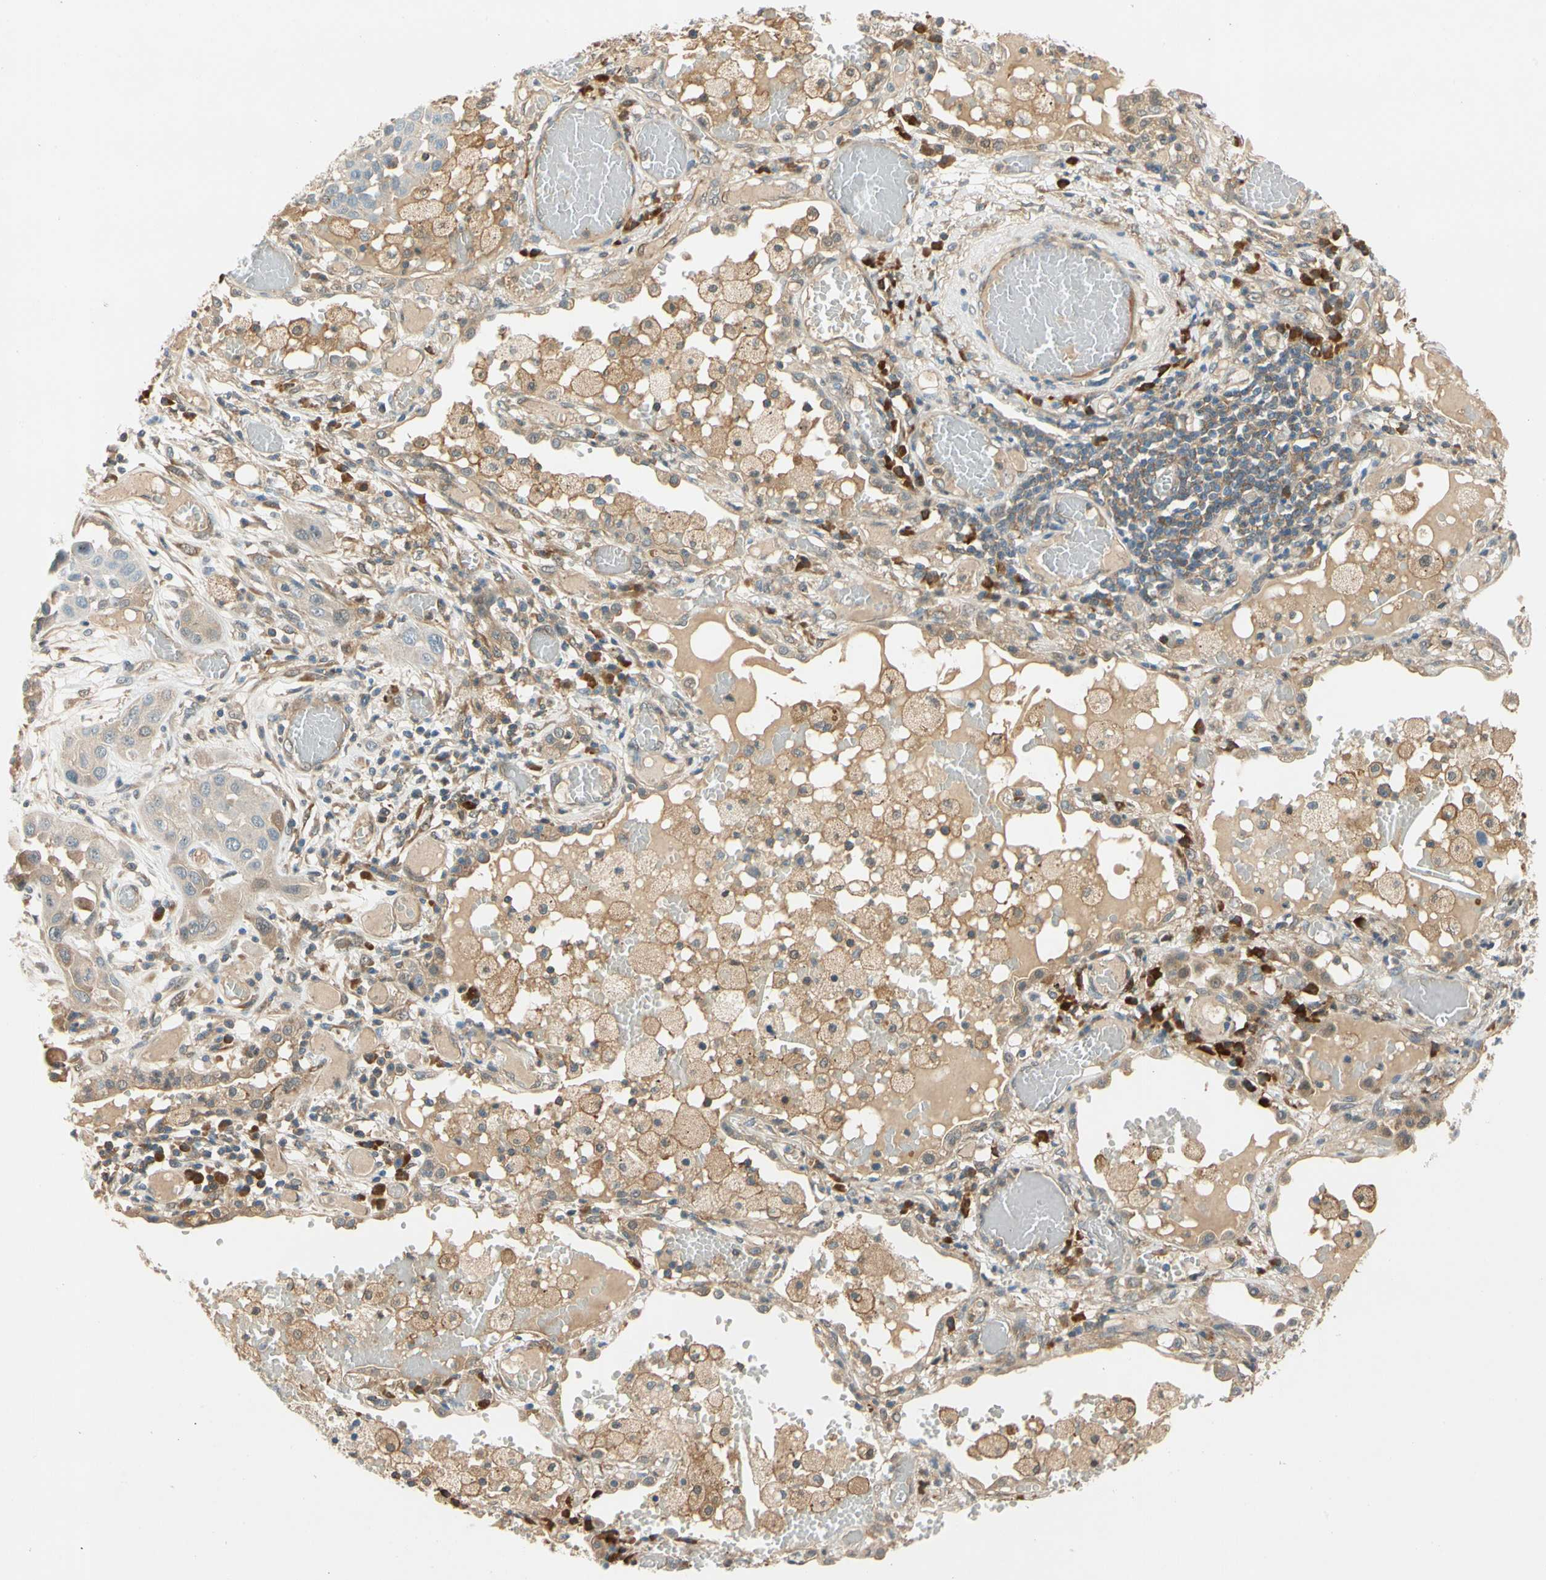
{"staining": {"intensity": "weak", "quantity": "25%-75%", "location": "cytoplasmic/membranous"}, "tissue": "lung cancer", "cell_type": "Tumor cells", "image_type": "cancer", "snomed": [{"axis": "morphology", "description": "Squamous cell carcinoma, NOS"}, {"axis": "topography", "description": "Lung"}], "caption": "Lung cancer tissue reveals weak cytoplasmic/membranous expression in approximately 25%-75% of tumor cells, visualized by immunohistochemistry.", "gene": "WIPI1", "patient": {"sex": "male", "age": 71}}